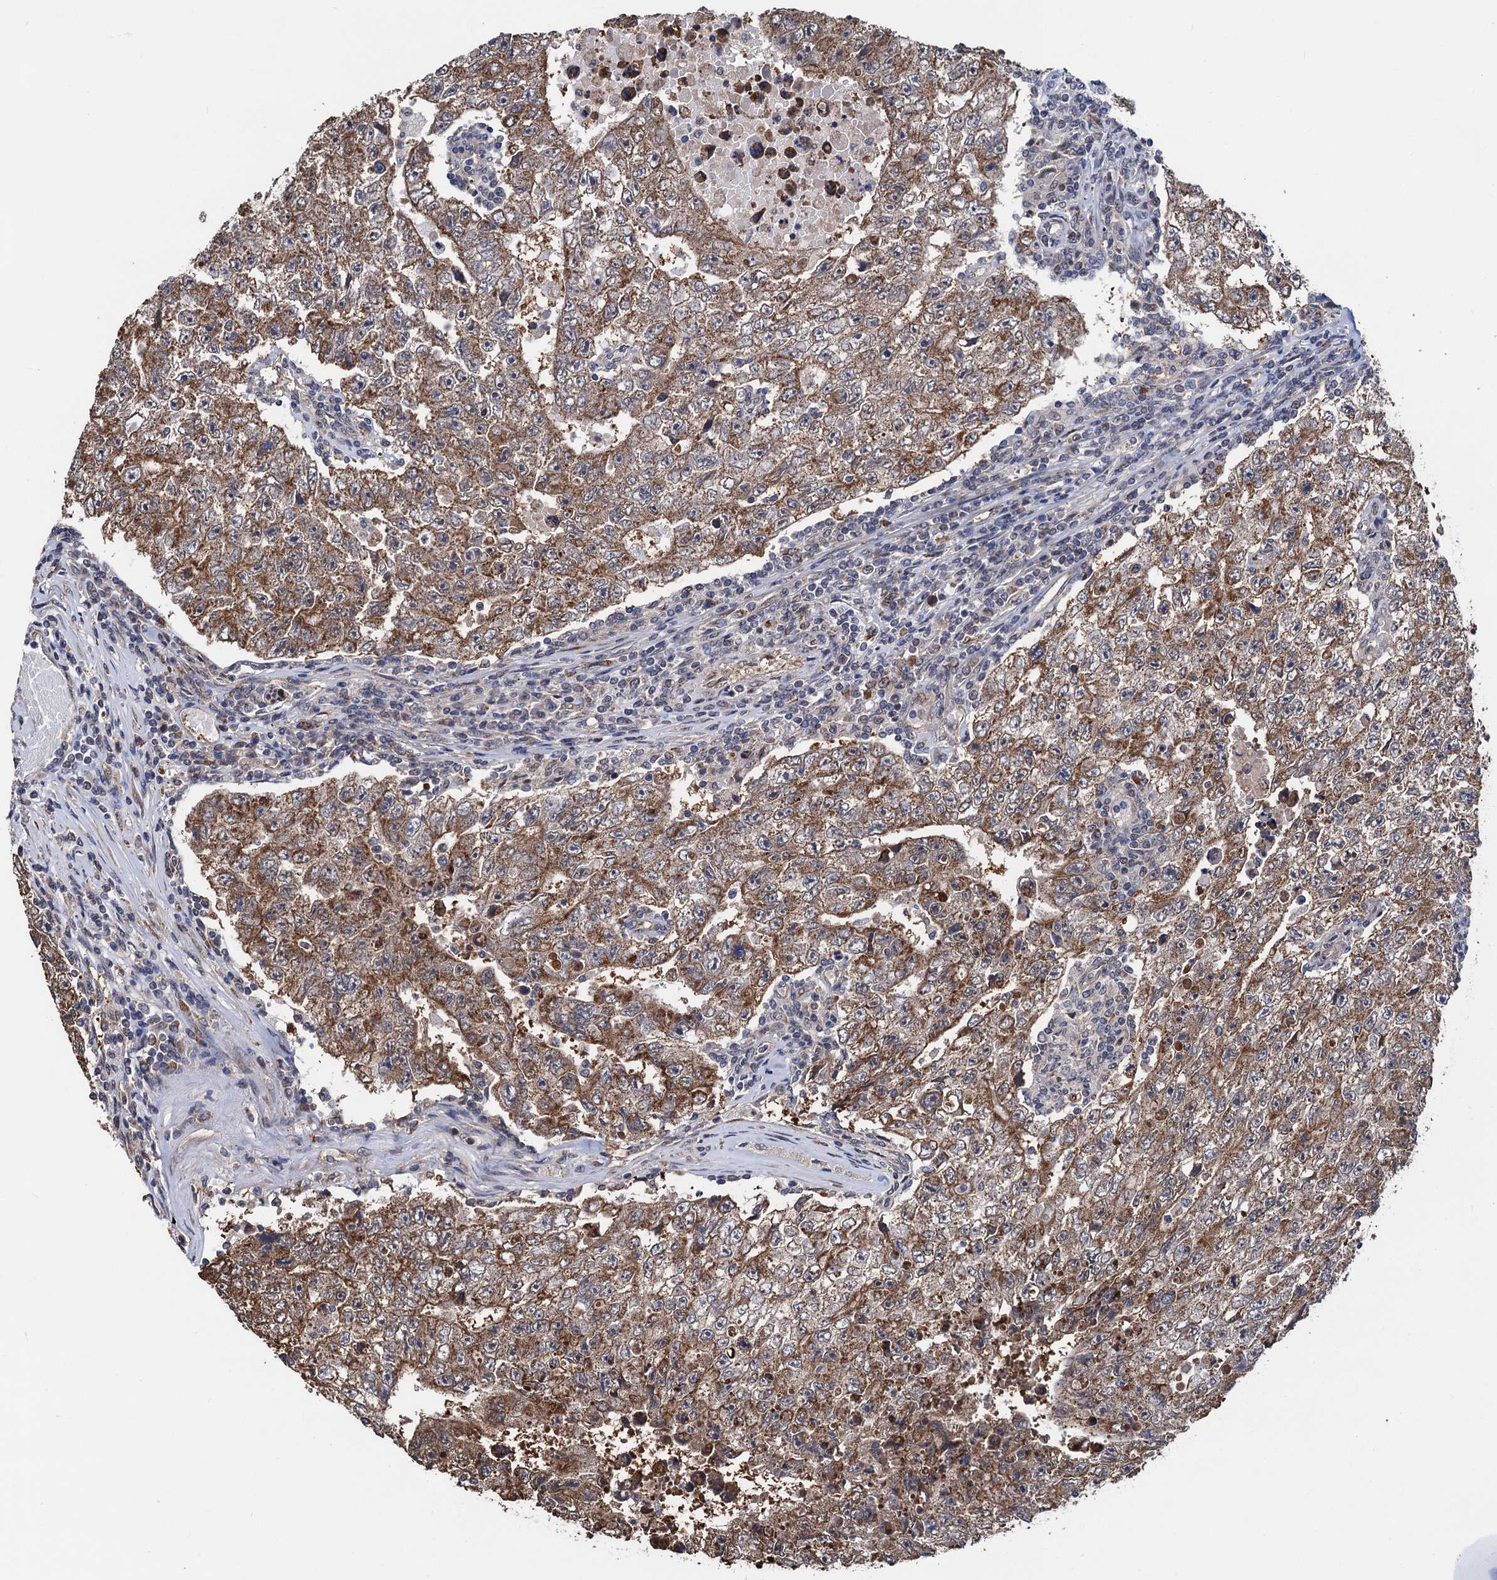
{"staining": {"intensity": "moderate", "quantity": ">75%", "location": "cytoplasmic/membranous"}, "tissue": "testis cancer", "cell_type": "Tumor cells", "image_type": "cancer", "snomed": [{"axis": "morphology", "description": "Carcinoma, Embryonal, NOS"}, {"axis": "topography", "description": "Testis"}], "caption": "This image demonstrates testis cancer stained with IHC to label a protein in brown. The cytoplasmic/membranous of tumor cells show moderate positivity for the protein. Nuclei are counter-stained blue.", "gene": "PTCD3", "patient": {"sex": "male", "age": 17}}